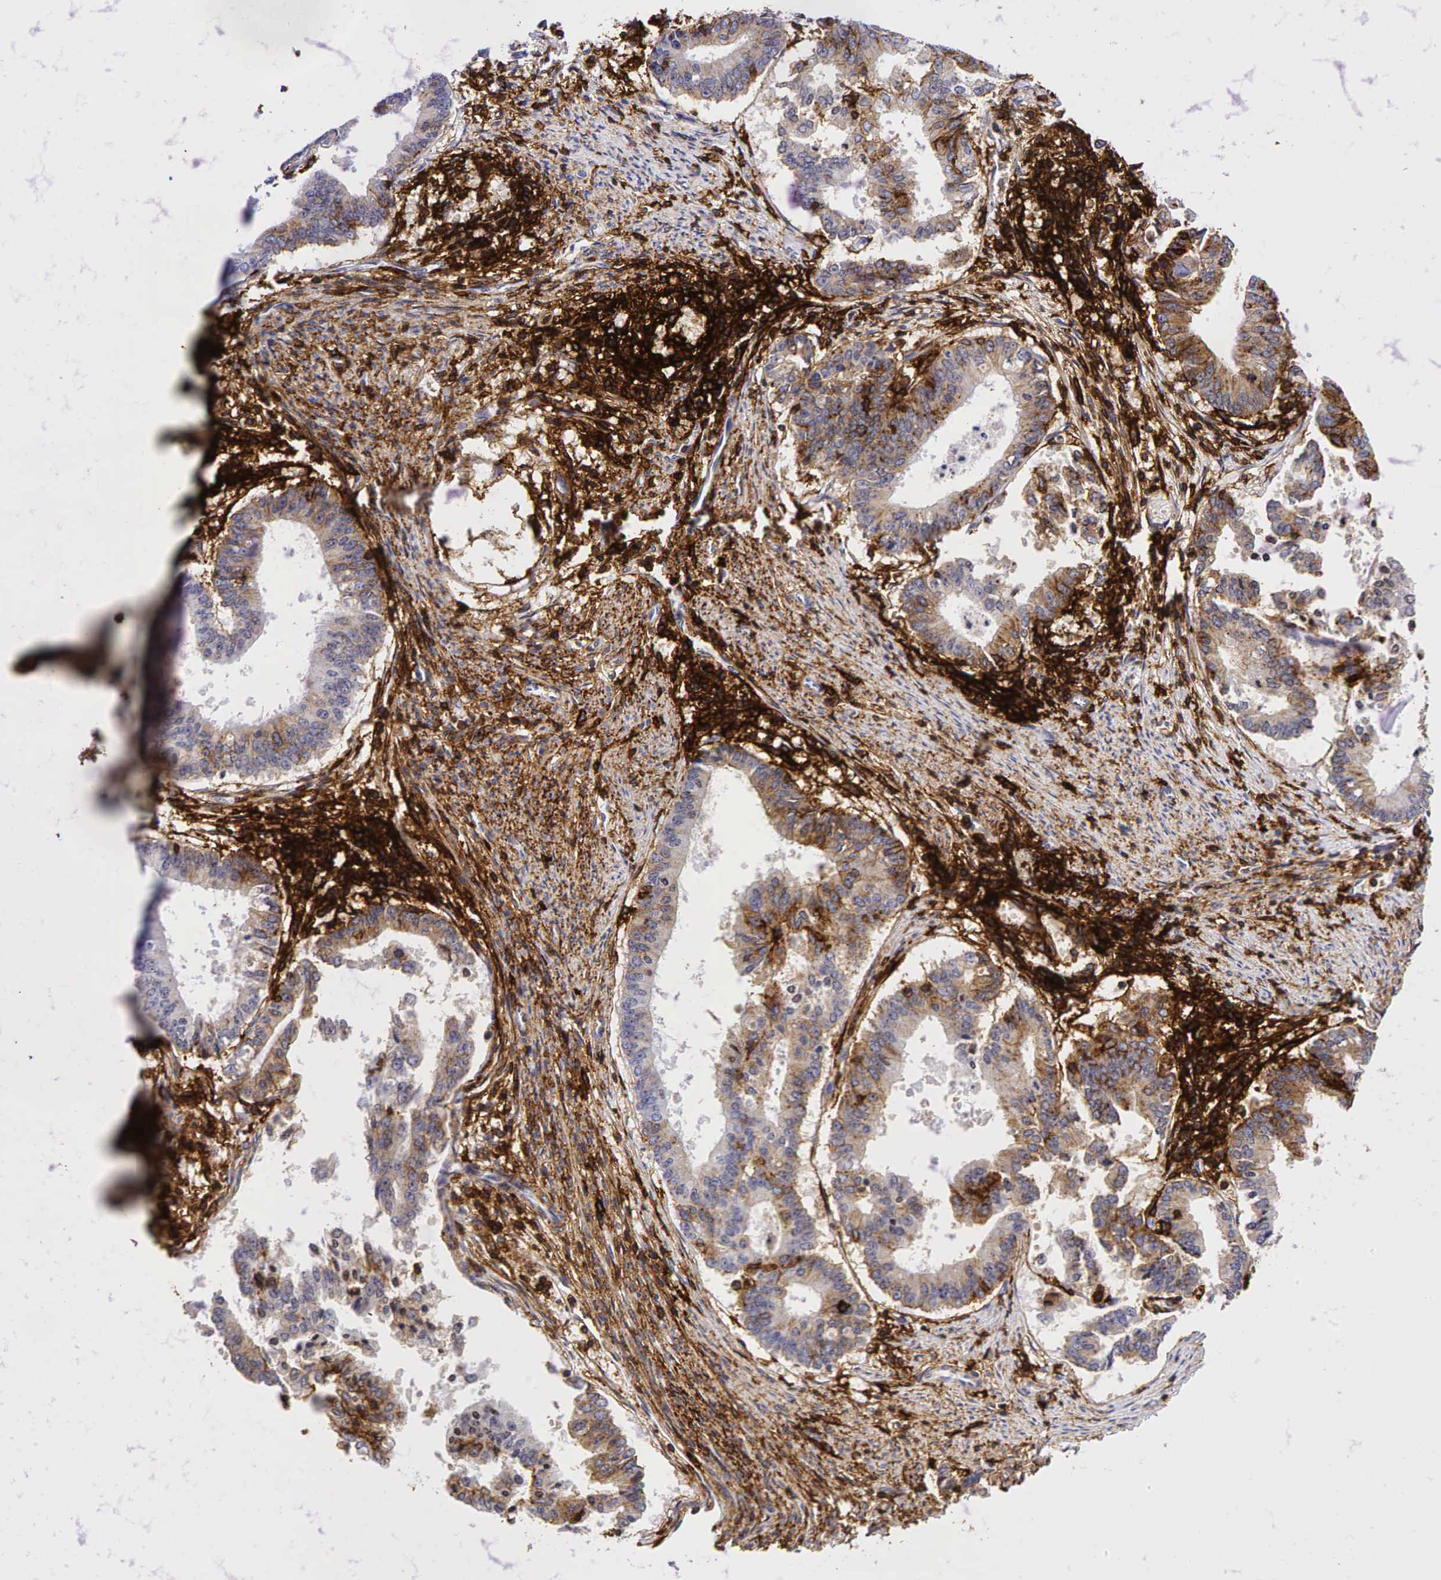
{"staining": {"intensity": "moderate", "quantity": "25%-75%", "location": "cytoplasmic/membranous"}, "tissue": "endometrial cancer", "cell_type": "Tumor cells", "image_type": "cancer", "snomed": [{"axis": "morphology", "description": "Adenocarcinoma, NOS"}, {"axis": "topography", "description": "Endometrium"}], "caption": "The histopathology image demonstrates a brown stain indicating the presence of a protein in the cytoplasmic/membranous of tumor cells in endometrial cancer.", "gene": "CD44", "patient": {"sex": "female", "age": 63}}